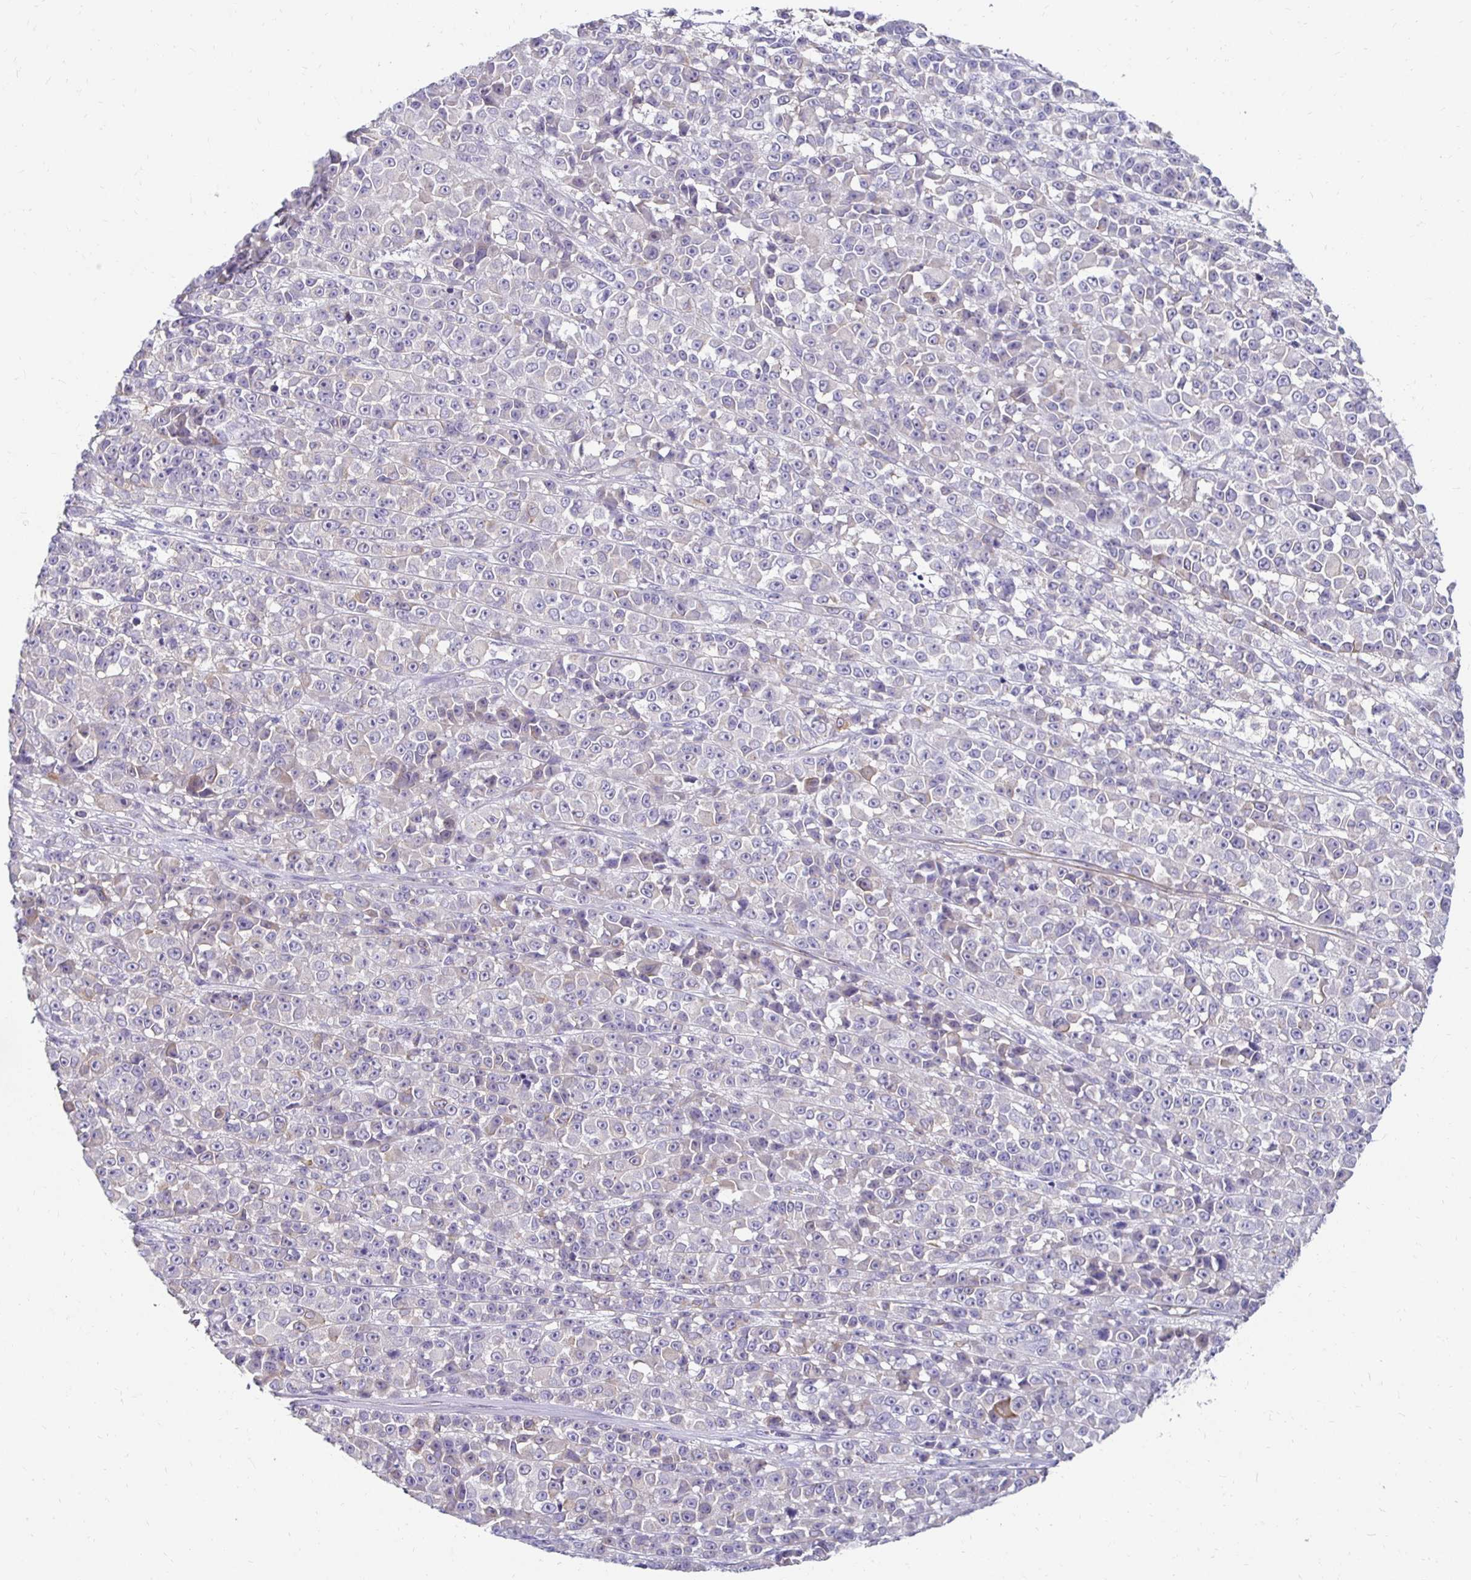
{"staining": {"intensity": "negative", "quantity": "none", "location": "none"}, "tissue": "melanoma", "cell_type": "Tumor cells", "image_type": "cancer", "snomed": [{"axis": "morphology", "description": "Malignant melanoma, NOS"}, {"axis": "topography", "description": "Skin"}, {"axis": "topography", "description": "Skin of back"}], "caption": "Photomicrograph shows no significant protein staining in tumor cells of malignant melanoma.", "gene": "AKAP6", "patient": {"sex": "male", "age": 91}}